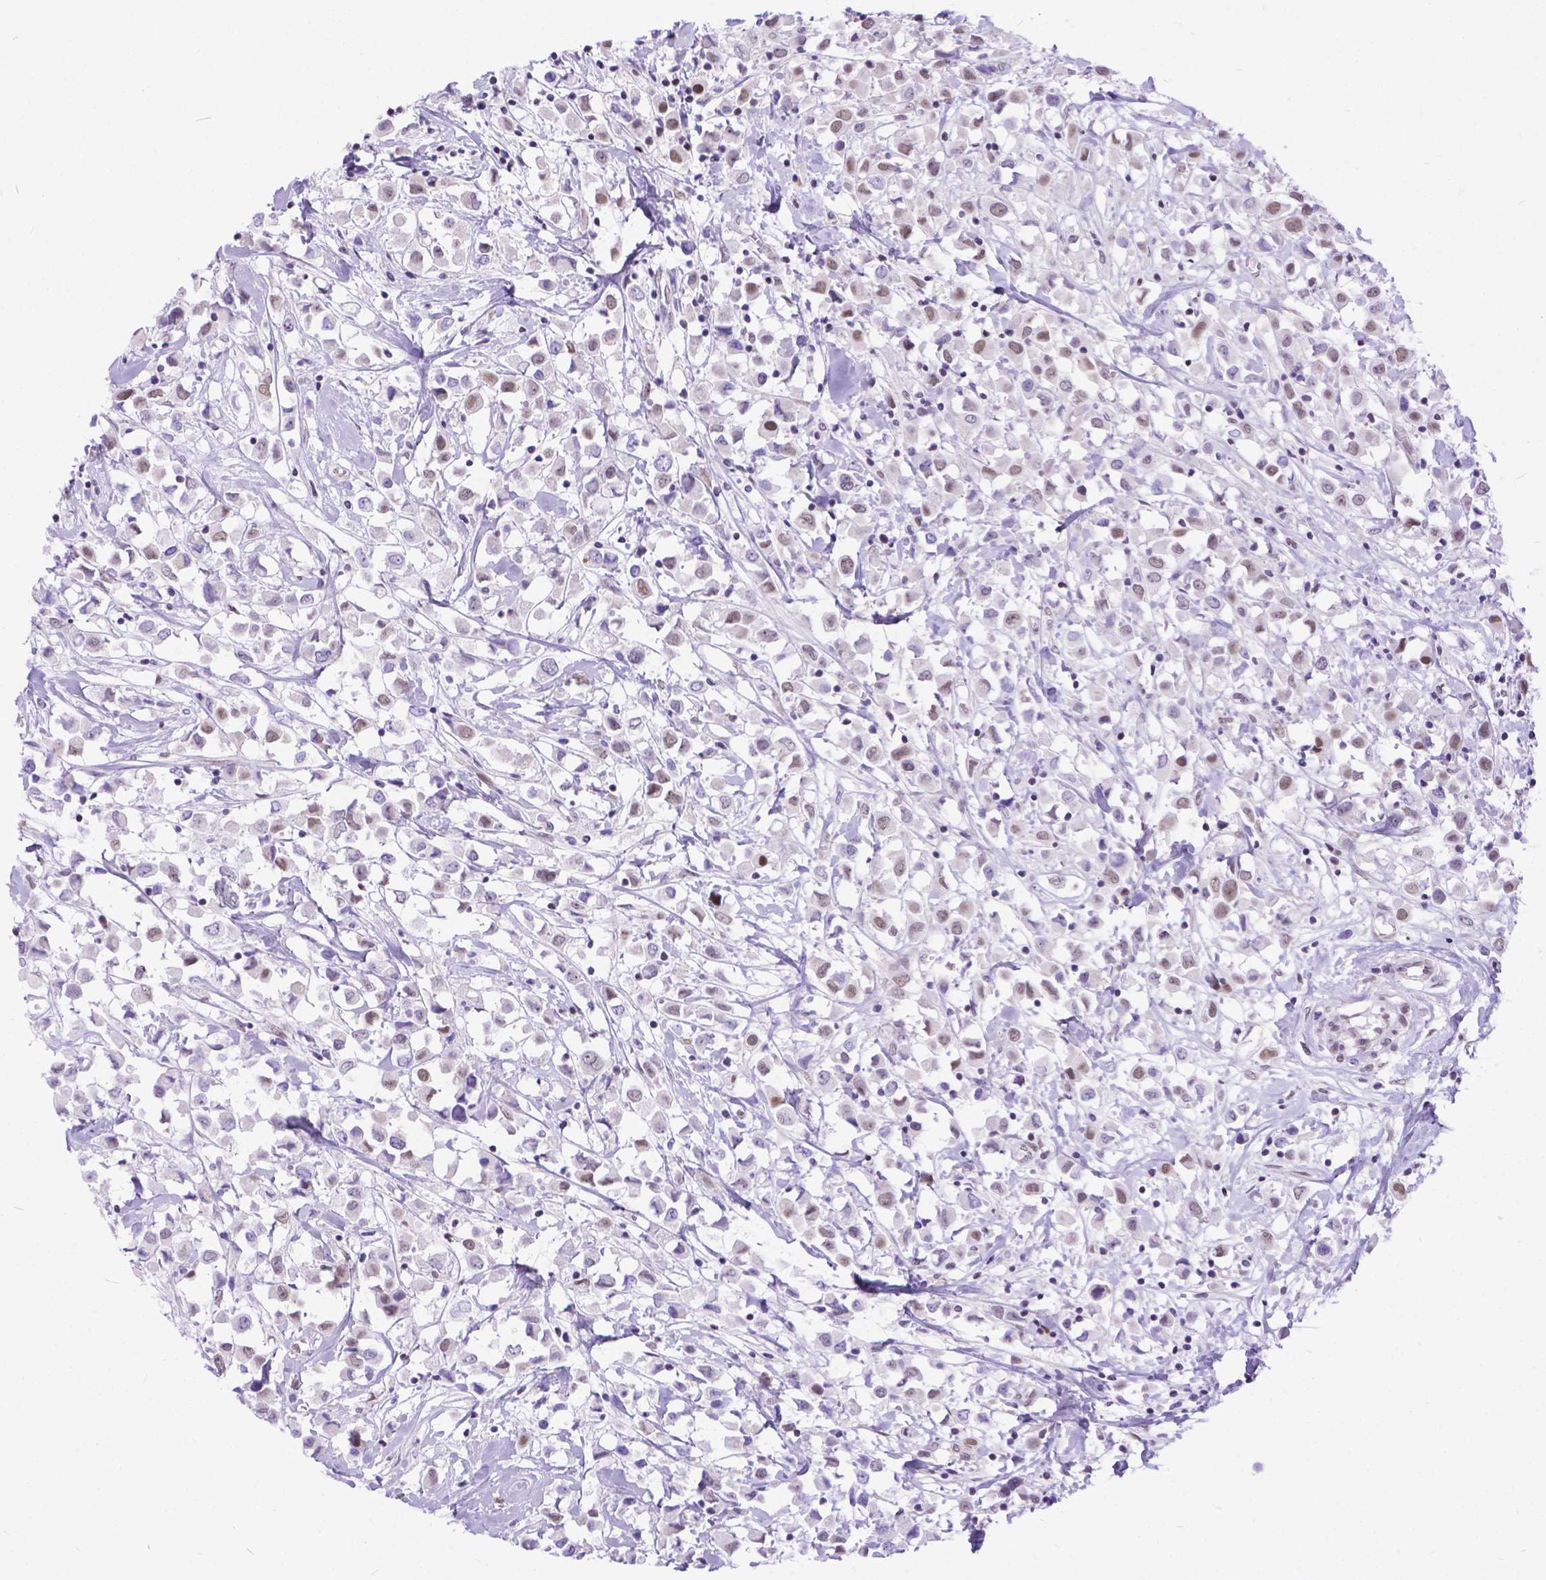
{"staining": {"intensity": "weak", "quantity": "25%-75%", "location": "nuclear"}, "tissue": "breast cancer", "cell_type": "Tumor cells", "image_type": "cancer", "snomed": [{"axis": "morphology", "description": "Duct carcinoma"}, {"axis": "topography", "description": "Breast"}], "caption": "IHC histopathology image of human breast cancer stained for a protein (brown), which demonstrates low levels of weak nuclear expression in about 25%-75% of tumor cells.", "gene": "FAM124B", "patient": {"sex": "female", "age": 61}}